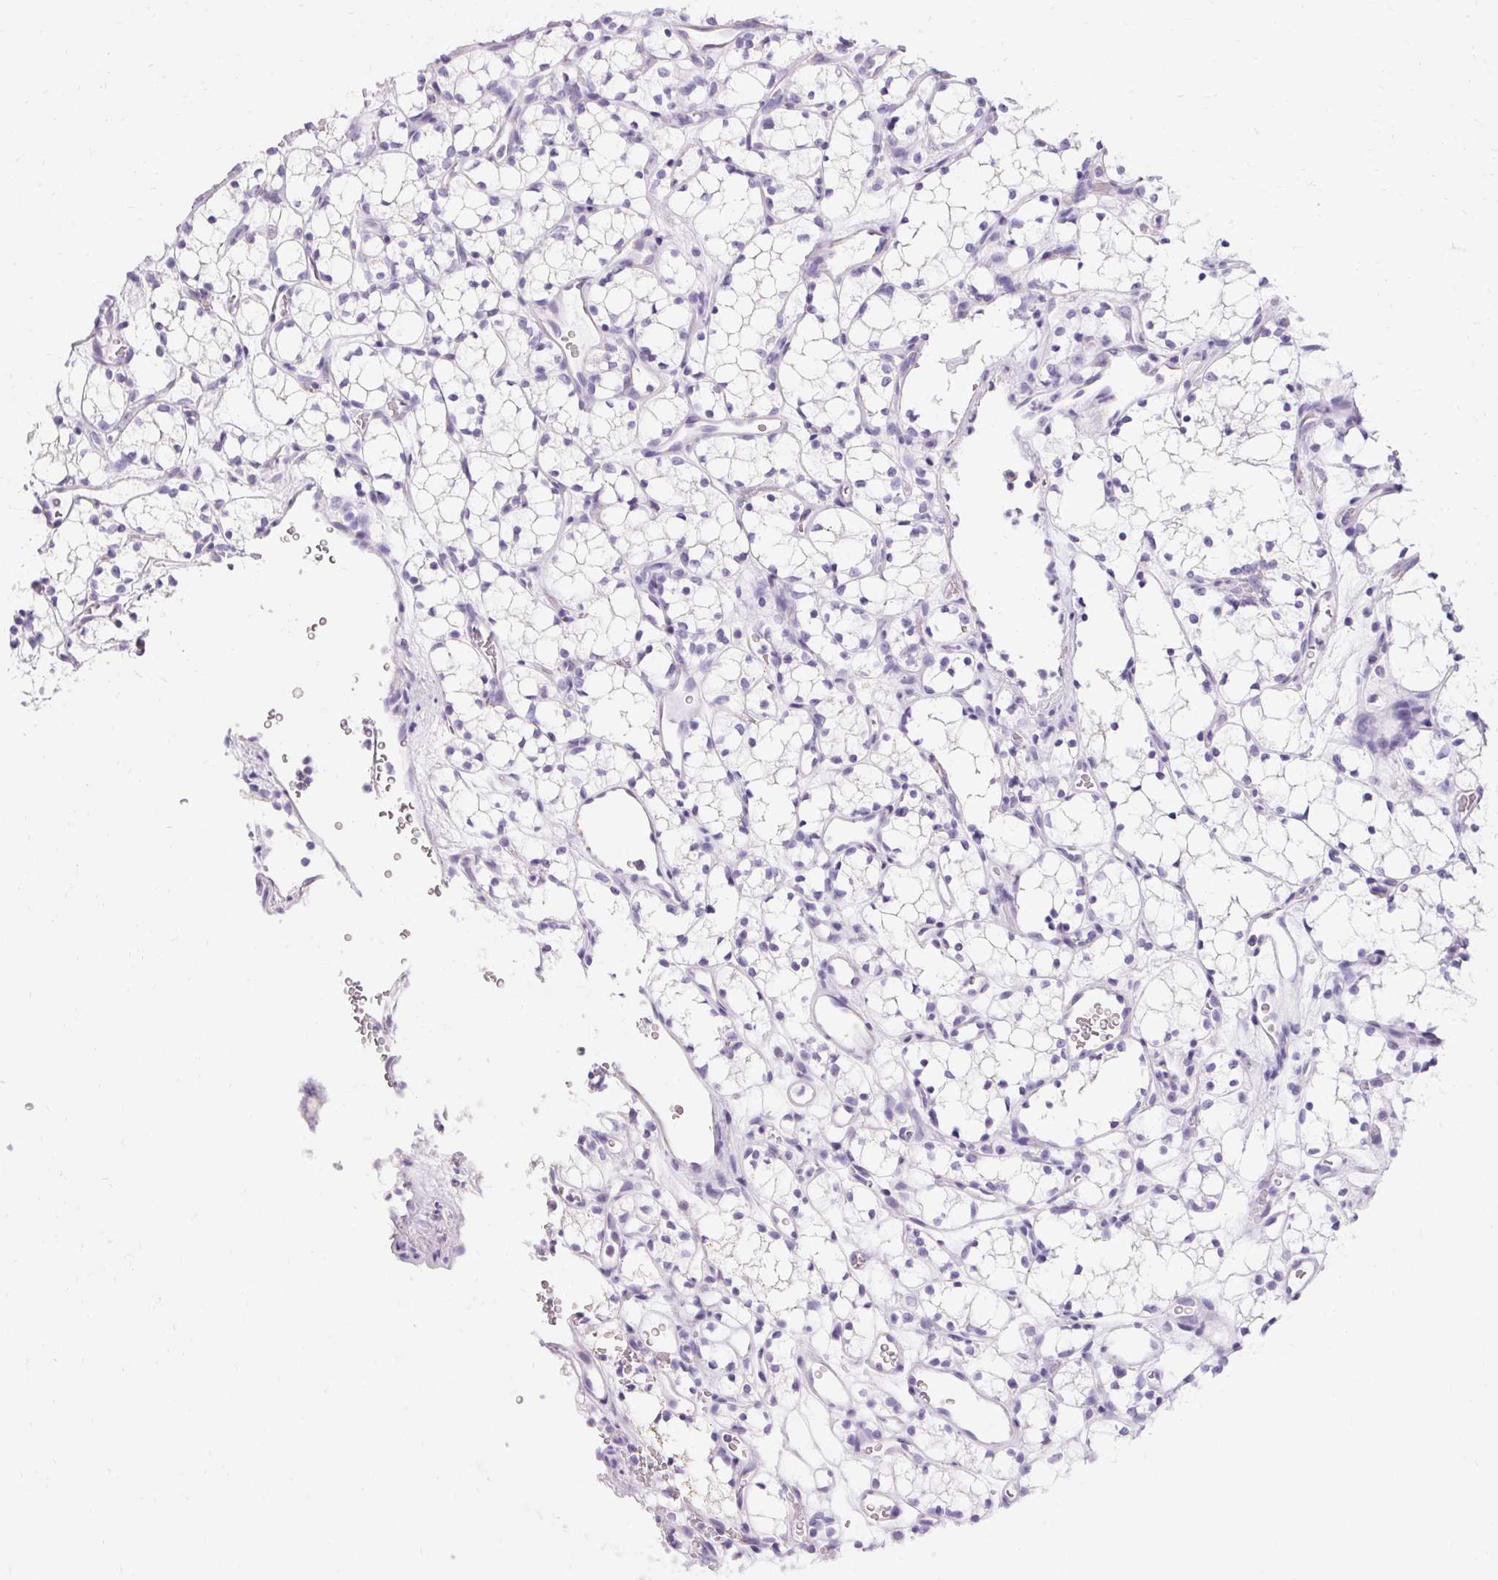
{"staining": {"intensity": "negative", "quantity": "none", "location": "none"}, "tissue": "renal cancer", "cell_type": "Tumor cells", "image_type": "cancer", "snomed": [{"axis": "morphology", "description": "Adenocarcinoma, NOS"}, {"axis": "topography", "description": "Kidney"}], "caption": "Renal cancer was stained to show a protein in brown. There is no significant positivity in tumor cells.", "gene": "ASGR2", "patient": {"sex": "female", "age": 69}}